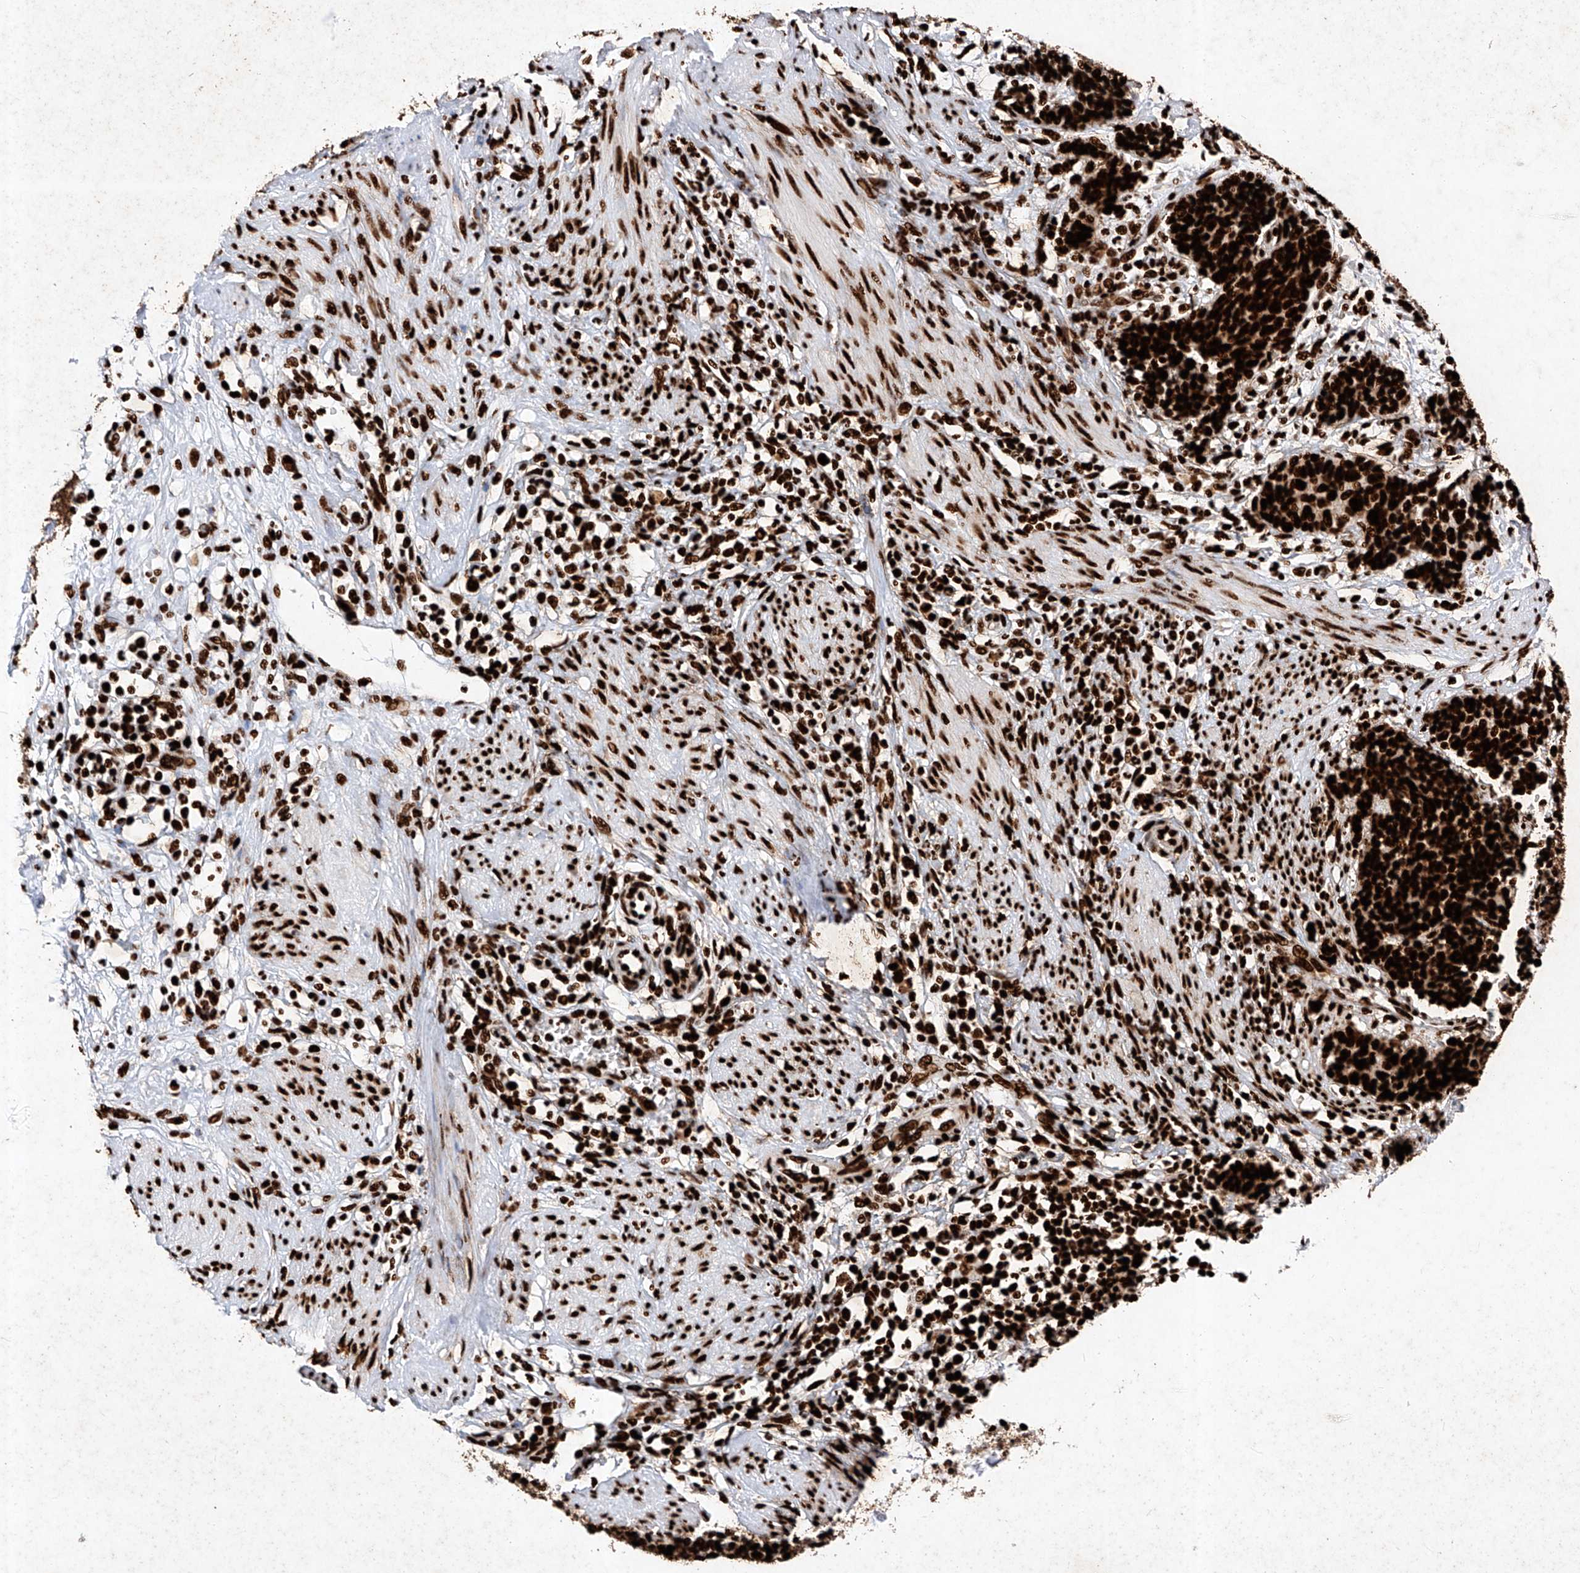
{"staining": {"intensity": "strong", "quantity": ">75%", "location": "nuclear"}, "tissue": "cervical cancer", "cell_type": "Tumor cells", "image_type": "cancer", "snomed": [{"axis": "morphology", "description": "Squamous cell carcinoma, NOS"}, {"axis": "topography", "description": "Cervix"}], "caption": "DAB immunohistochemical staining of human squamous cell carcinoma (cervical) demonstrates strong nuclear protein positivity in about >75% of tumor cells.", "gene": "SRSF6", "patient": {"sex": "female", "age": 35}}